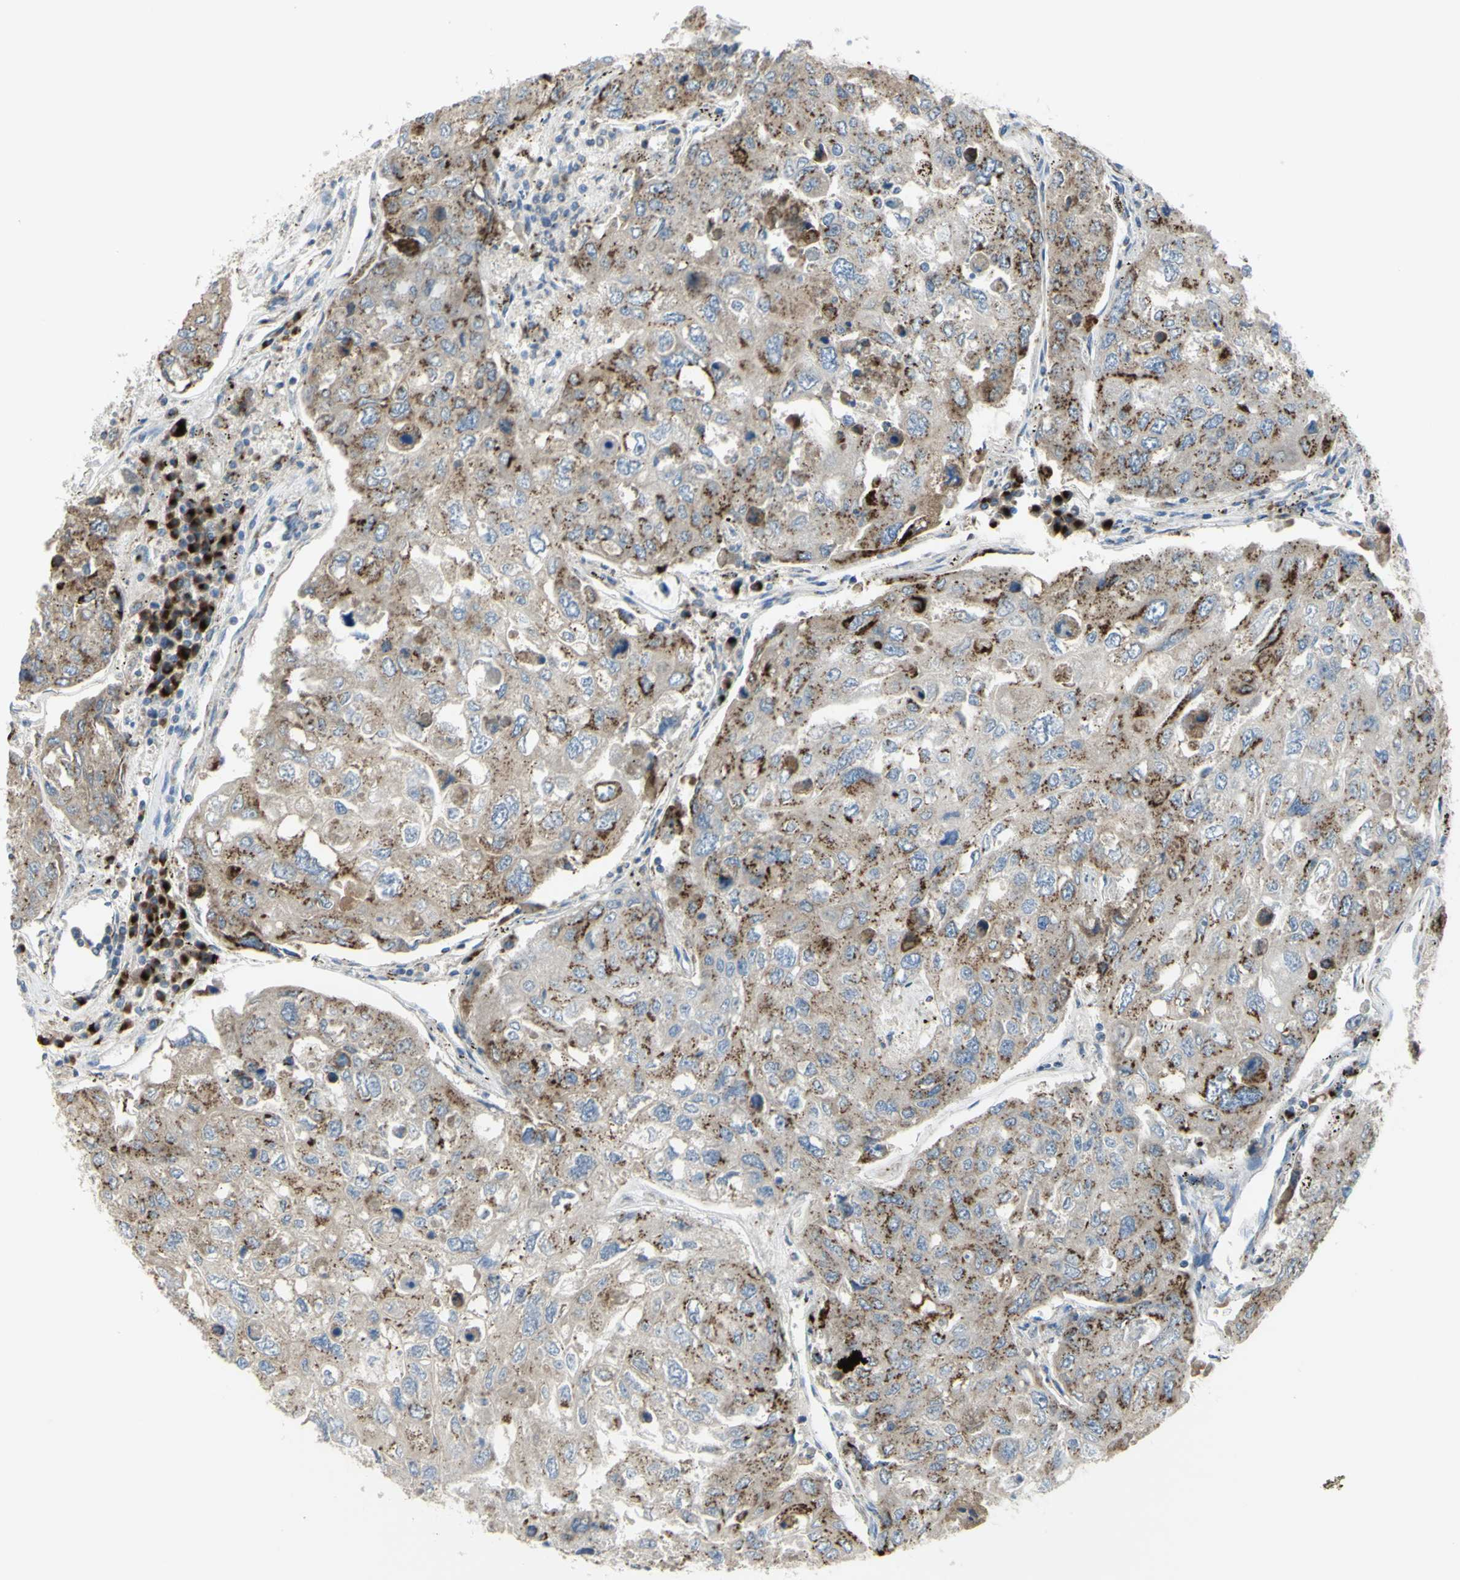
{"staining": {"intensity": "moderate", "quantity": ">75%", "location": "cytoplasmic/membranous"}, "tissue": "urothelial cancer", "cell_type": "Tumor cells", "image_type": "cancer", "snomed": [{"axis": "morphology", "description": "Urothelial carcinoma, High grade"}, {"axis": "topography", "description": "Lymph node"}, {"axis": "topography", "description": "Urinary bladder"}], "caption": "Immunohistochemistry photomicrograph of human urothelial carcinoma (high-grade) stained for a protein (brown), which demonstrates medium levels of moderate cytoplasmic/membranous expression in approximately >75% of tumor cells.", "gene": "B4GALT3", "patient": {"sex": "male", "age": 51}}